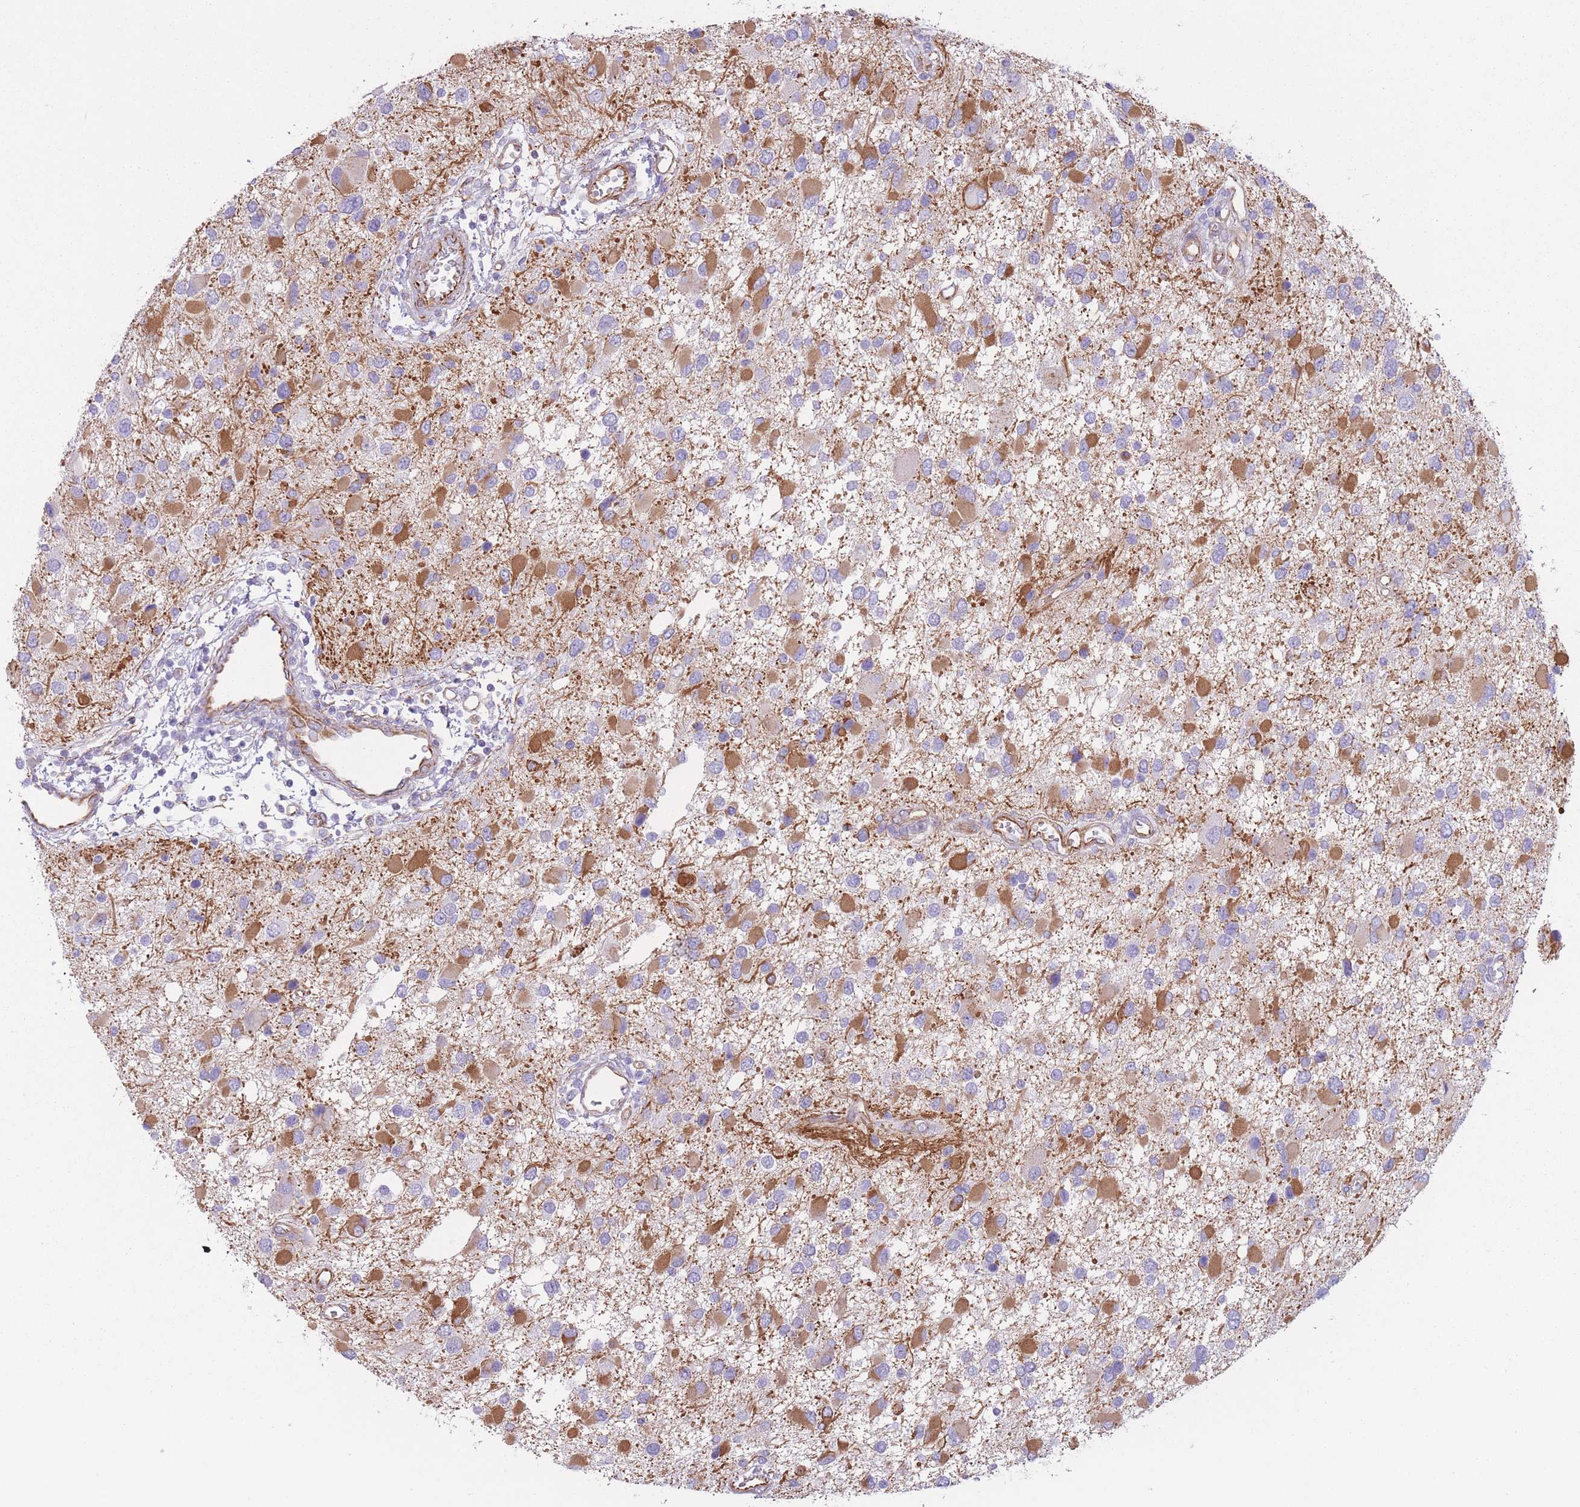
{"staining": {"intensity": "strong", "quantity": "25%-75%", "location": "cytoplasmic/membranous"}, "tissue": "glioma", "cell_type": "Tumor cells", "image_type": "cancer", "snomed": [{"axis": "morphology", "description": "Glioma, malignant, High grade"}, {"axis": "topography", "description": "Brain"}], "caption": "A high-resolution photomicrograph shows immunohistochemistry (IHC) staining of malignant glioma (high-grade), which displays strong cytoplasmic/membranous expression in about 25%-75% of tumor cells. (brown staining indicates protein expression, while blue staining denotes nuclei).", "gene": "PTCD1", "patient": {"sex": "male", "age": 53}}